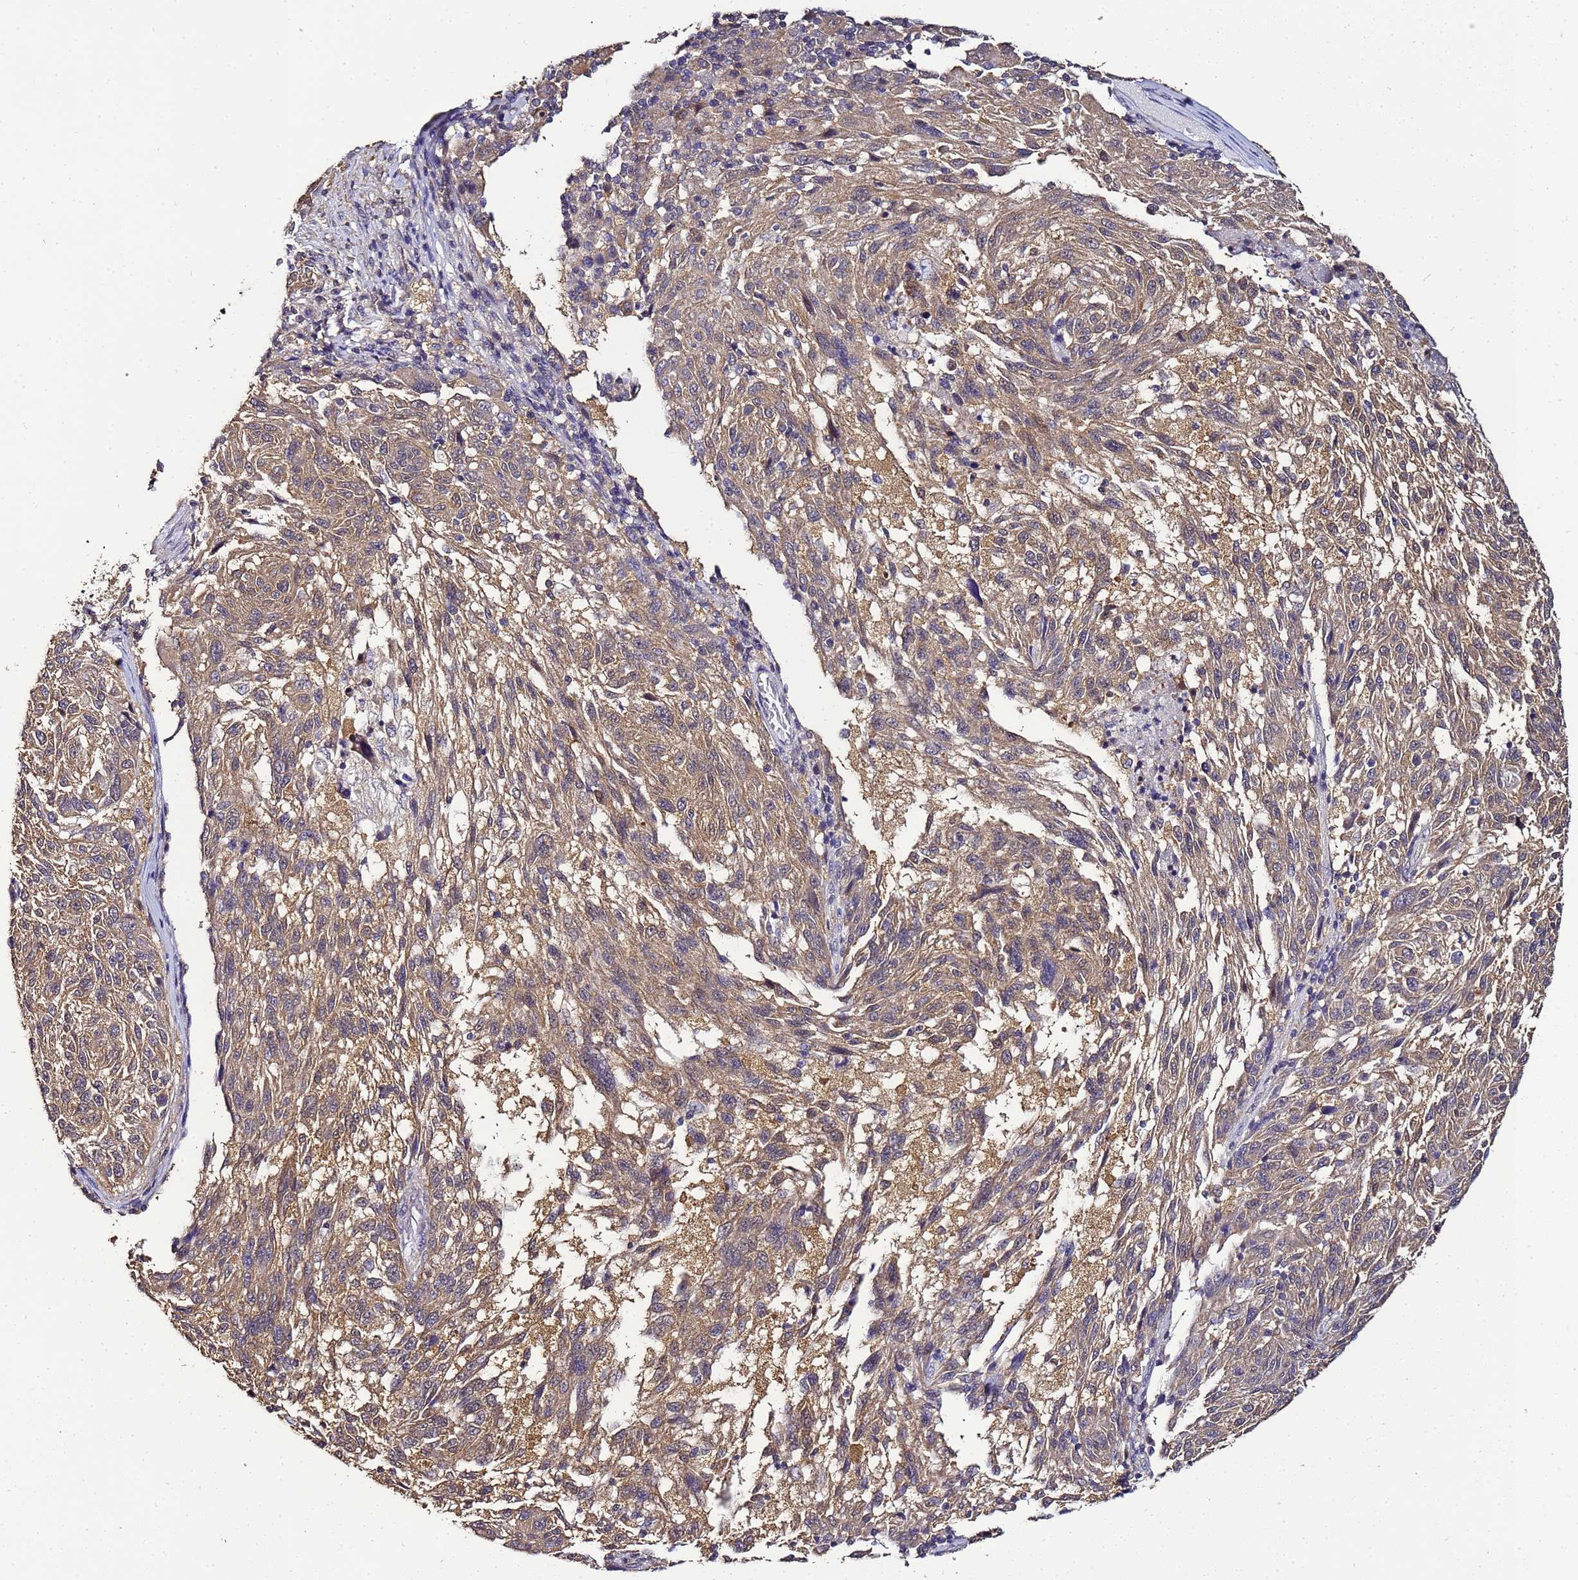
{"staining": {"intensity": "moderate", "quantity": ">75%", "location": "cytoplasmic/membranous"}, "tissue": "melanoma", "cell_type": "Tumor cells", "image_type": "cancer", "snomed": [{"axis": "morphology", "description": "Malignant melanoma, NOS"}, {"axis": "topography", "description": "Skin"}], "caption": "This is a histology image of IHC staining of melanoma, which shows moderate positivity in the cytoplasmic/membranous of tumor cells.", "gene": "ENOPH1", "patient": {"sex": "male", "age": 53}}